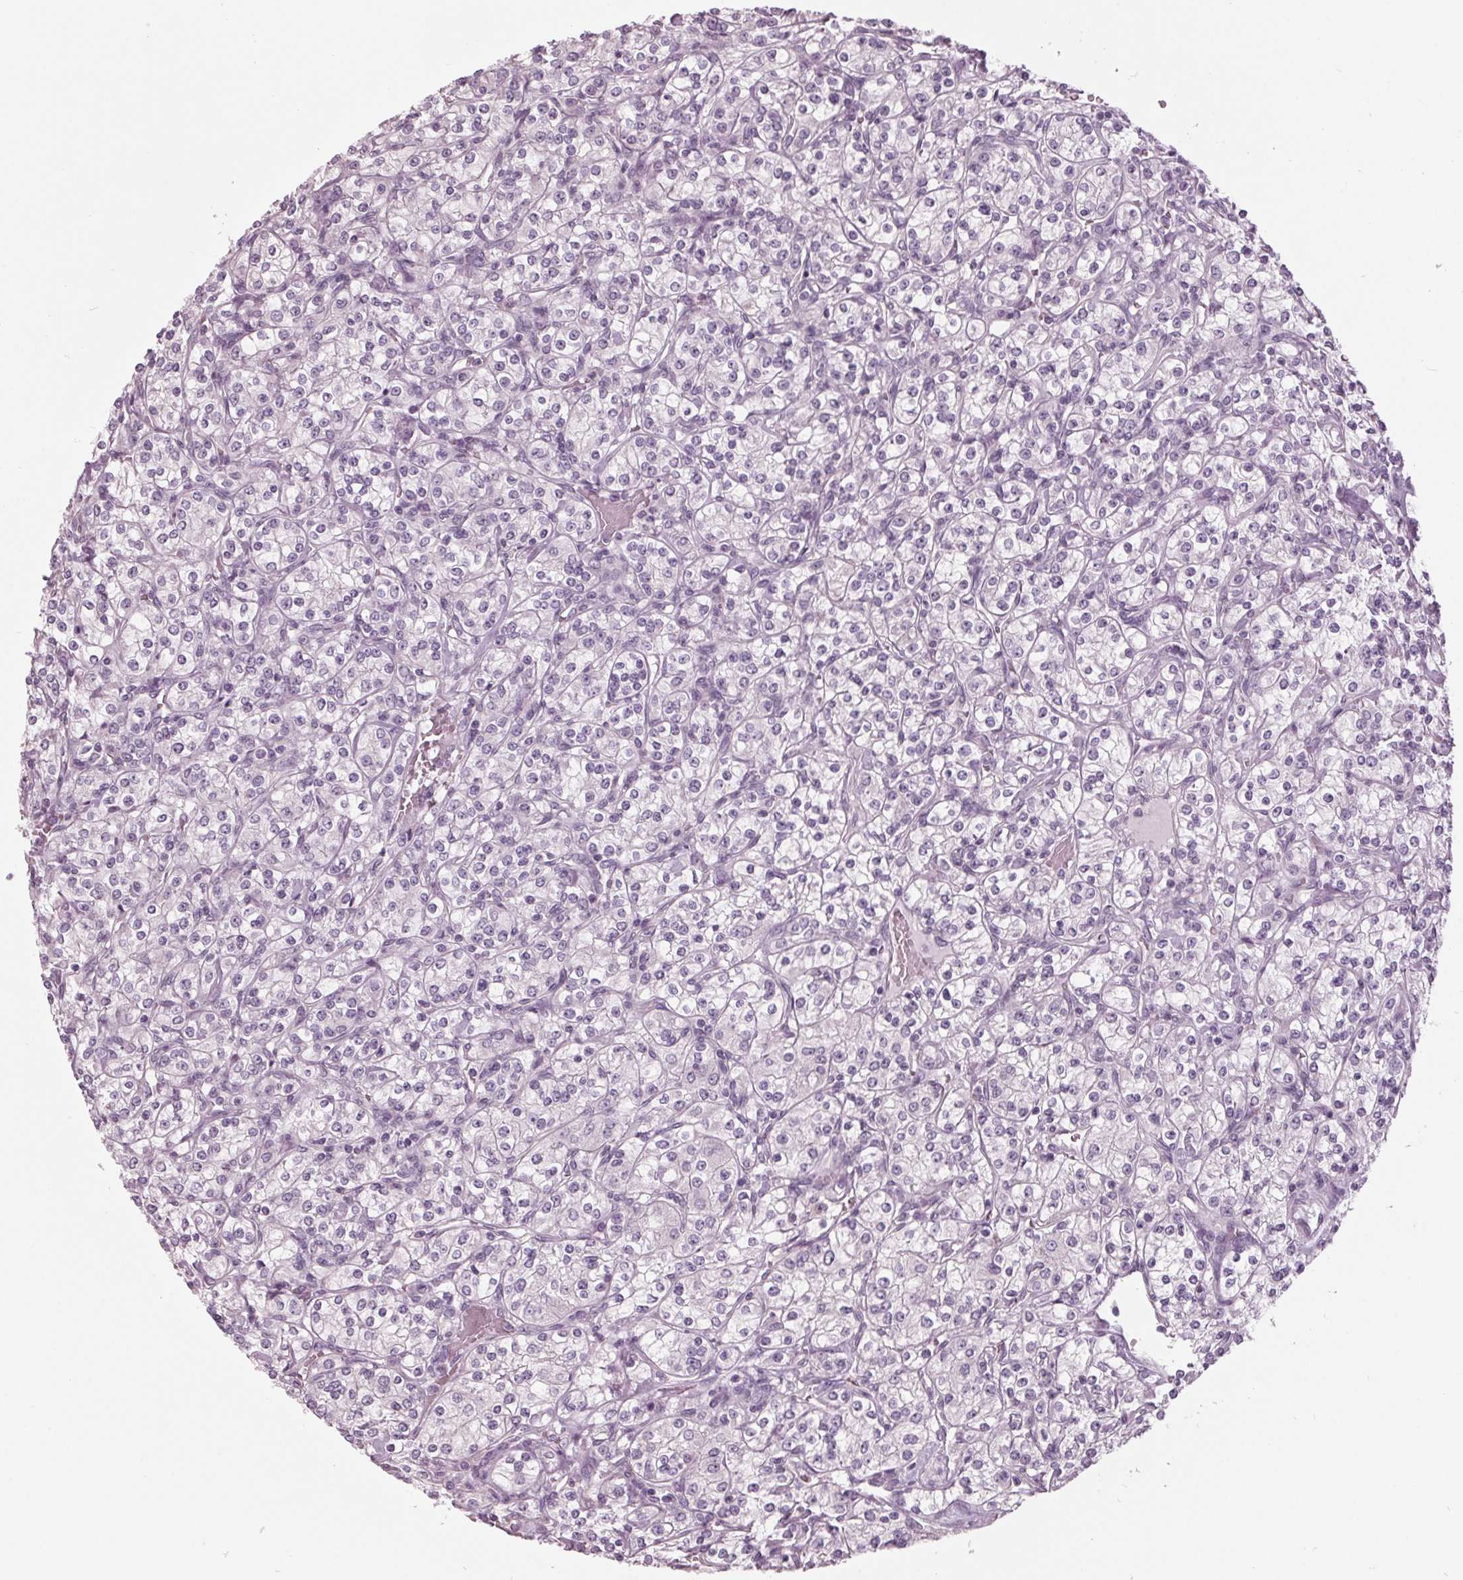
{"staining": {"intensity": "negative", "quantity": "none", "location": "none"}, "tissue": "renal cancer", "cell_type": "Tumor cells", "image_type": "cancer", "snomed": [{"axis": "morphology", "description": "Adenocarcinoma, NOS"}, {"axis": "topography", "description": "Kidney"}], "caption": "The IHC photomicrograph has no significant expression in tumor cells of renal cancer tissue.", "gene": "TNNC2", "patient": {"sex": "male", "age": 77}}